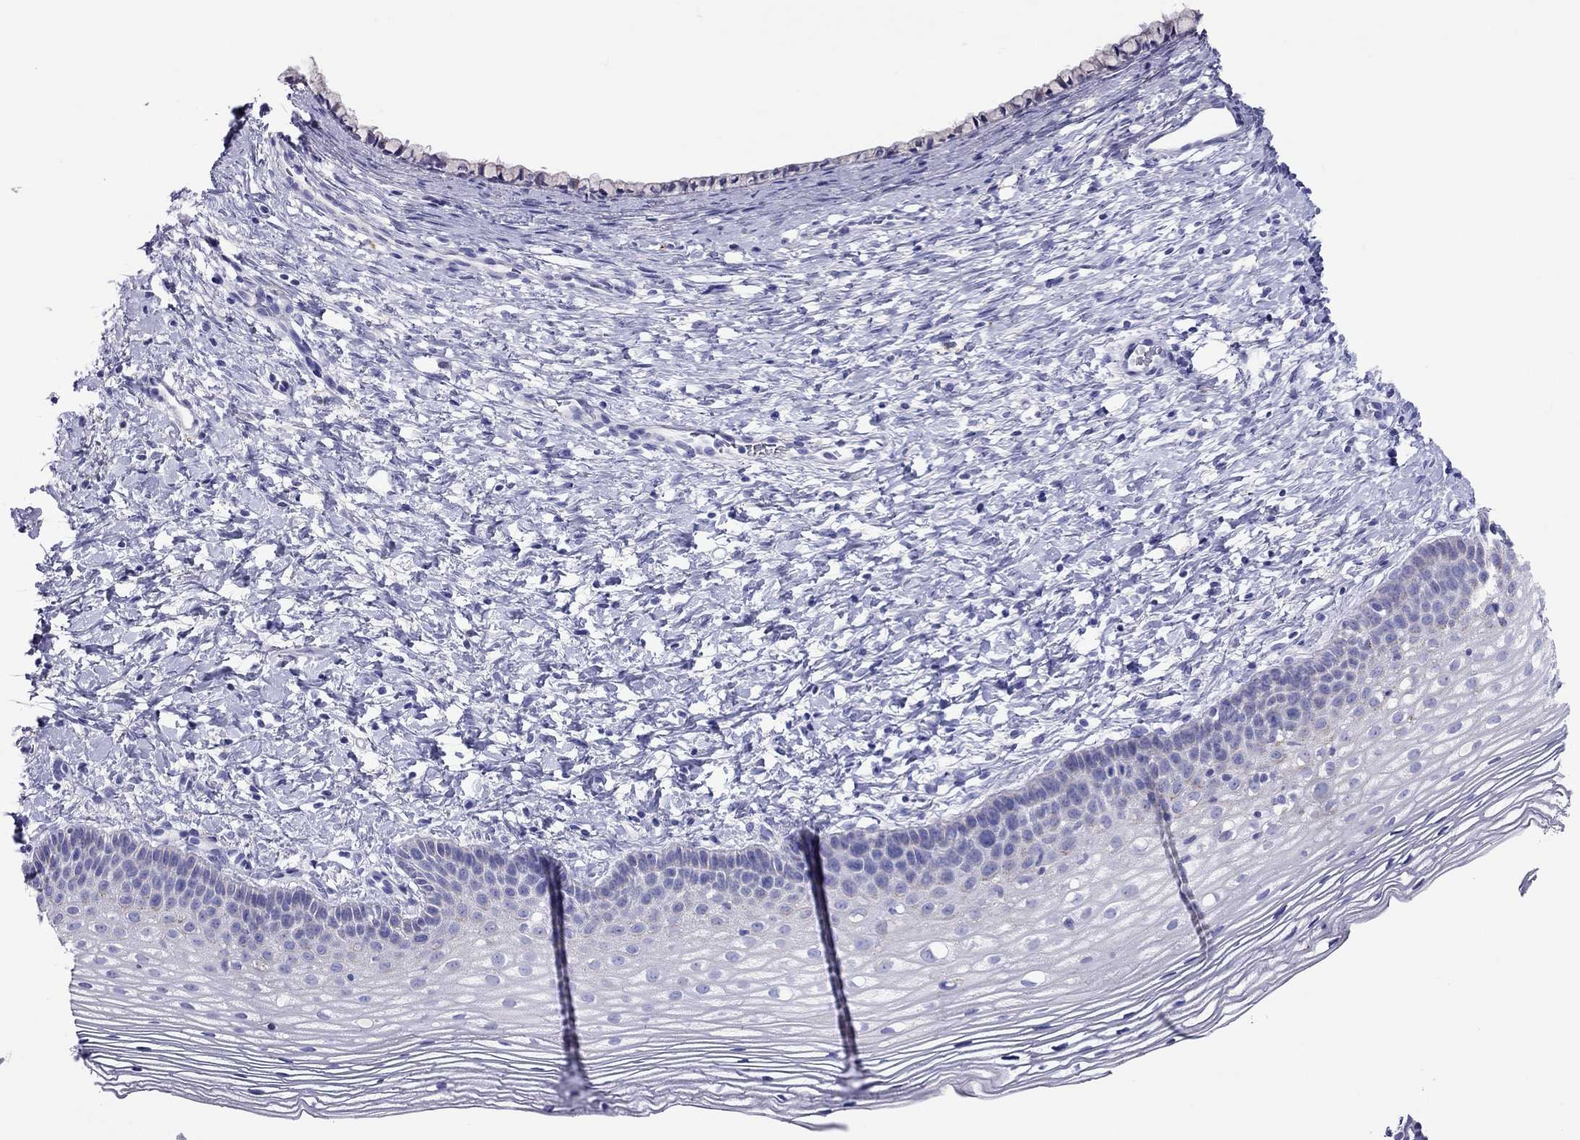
{"staining": {"intensity": "negative", "quantity": "none", "location": "none"}, "tissue": "cervix", "cell_type": "Glandular cells", "image_type": "normal", "snomed": [{"axis": "morphology", "description": "Normal tissue, NOS"}, {"axis": "topography", "description": "Cervix"}], "caption": "Image shows no protein staining in glandular cells of unremarkable cervix.", "gene": "CLPSL2", "patient": {"sex": "female", "age": 39}}